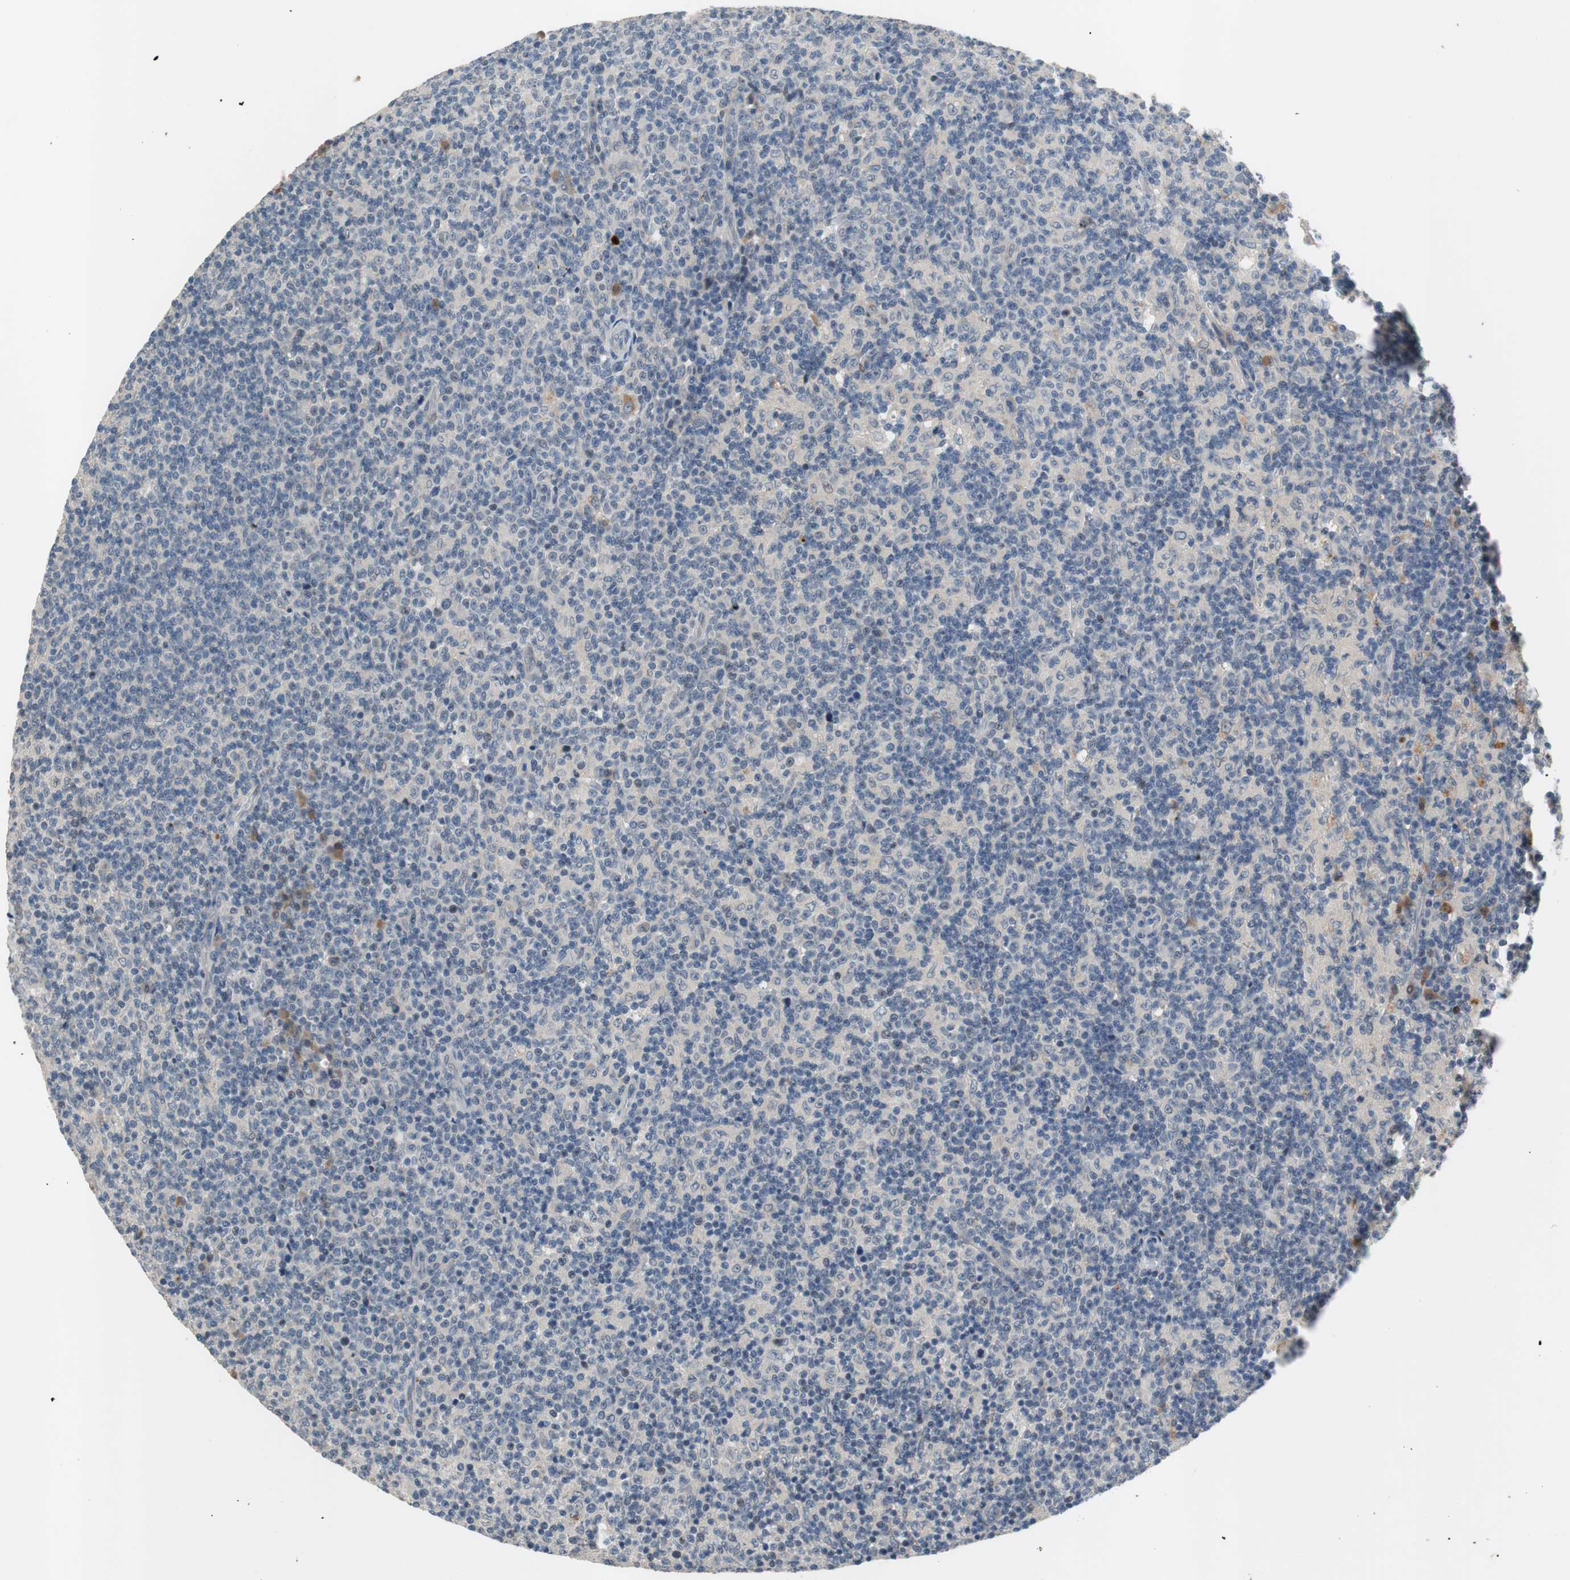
{"staining": {"intensity": "negative", "quantity": "none", "location": "none"}, "tissue": "lymph node", "cell_type": "Germinal center cells", "image_type": "normal", "snomed": [{"axis": "morphology", "description": "Normal tissue, NOS"}, {"axis": "morphology", "description": "Inflammation, NOS"}, {"axis": "topography", "description": "Lymph node"}], "caption": "IHC image of normal lymph node stained for a protein (brown), which exhibits no expression in germinal center cells.", "gene": "COL12A1", "patient": {"sex": "male", "age": 55}}